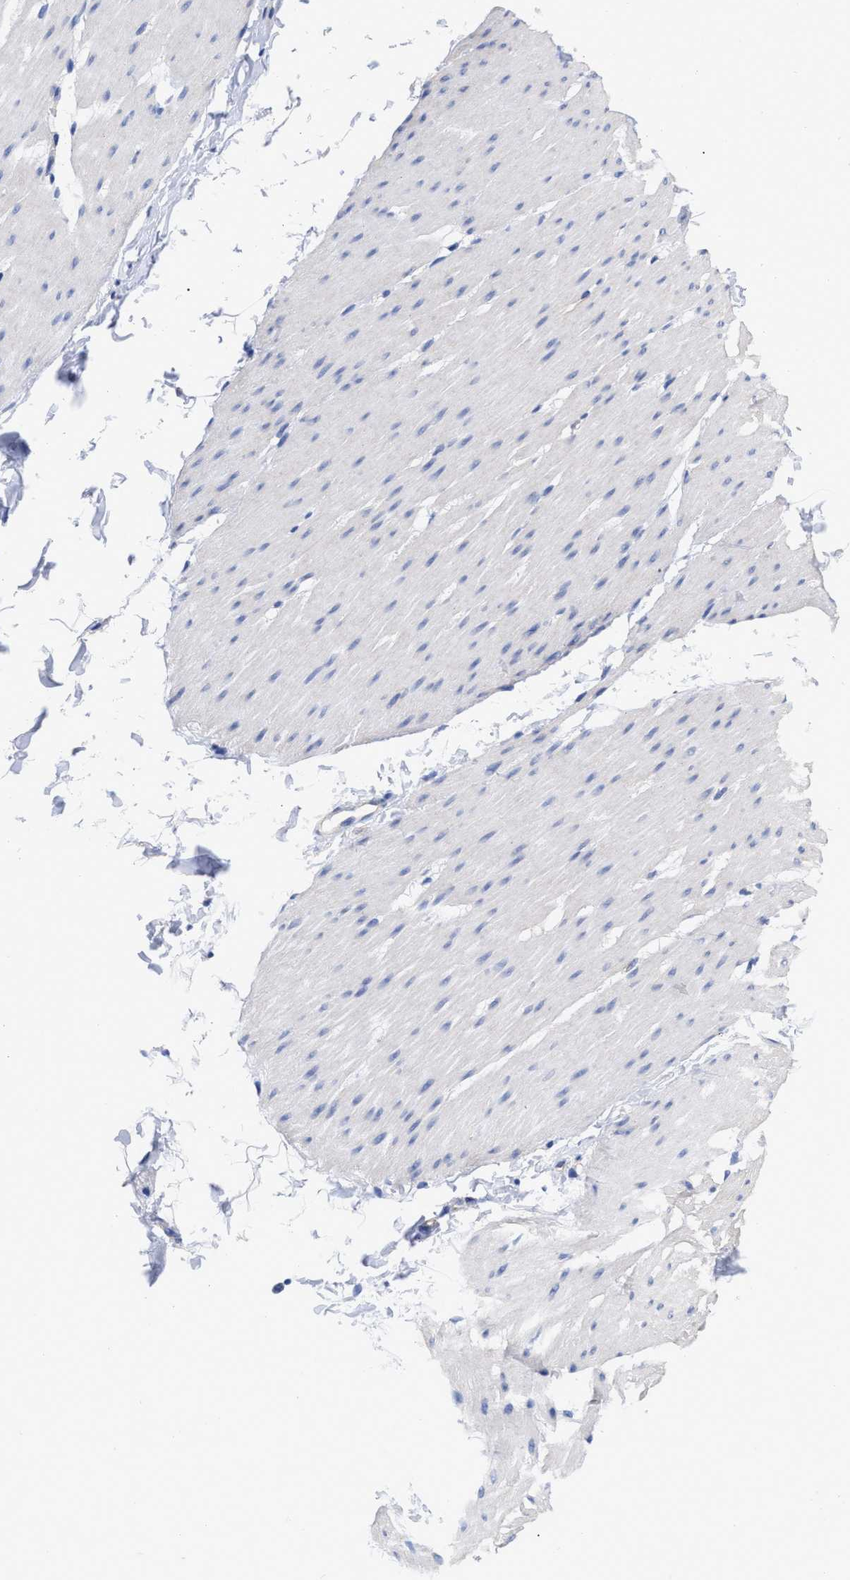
{"staining": {"intensity": "negative", "quantity": "none", "location": "none"}, "tissue": "smooth muscle", "cell_type": "Smooth muscle cells", "image_type": "normal", "snomed": [{"axis": "morphology", "description": "Normal tissue, NOS"}, {"axis": "topography", "description": "Smooth muscle"}, {"axis": "topography", "description": "Colon"}], "caption": "Immunohistochemistry image of unremarkable smooth muscle: smooth muscle stained with DAB (3,3'-diaminobenzidine) reveals no significant protein staining in smooth muscle cells.", "gene": "IRAG2", "patient": {"sex": "male", "age": 67}}